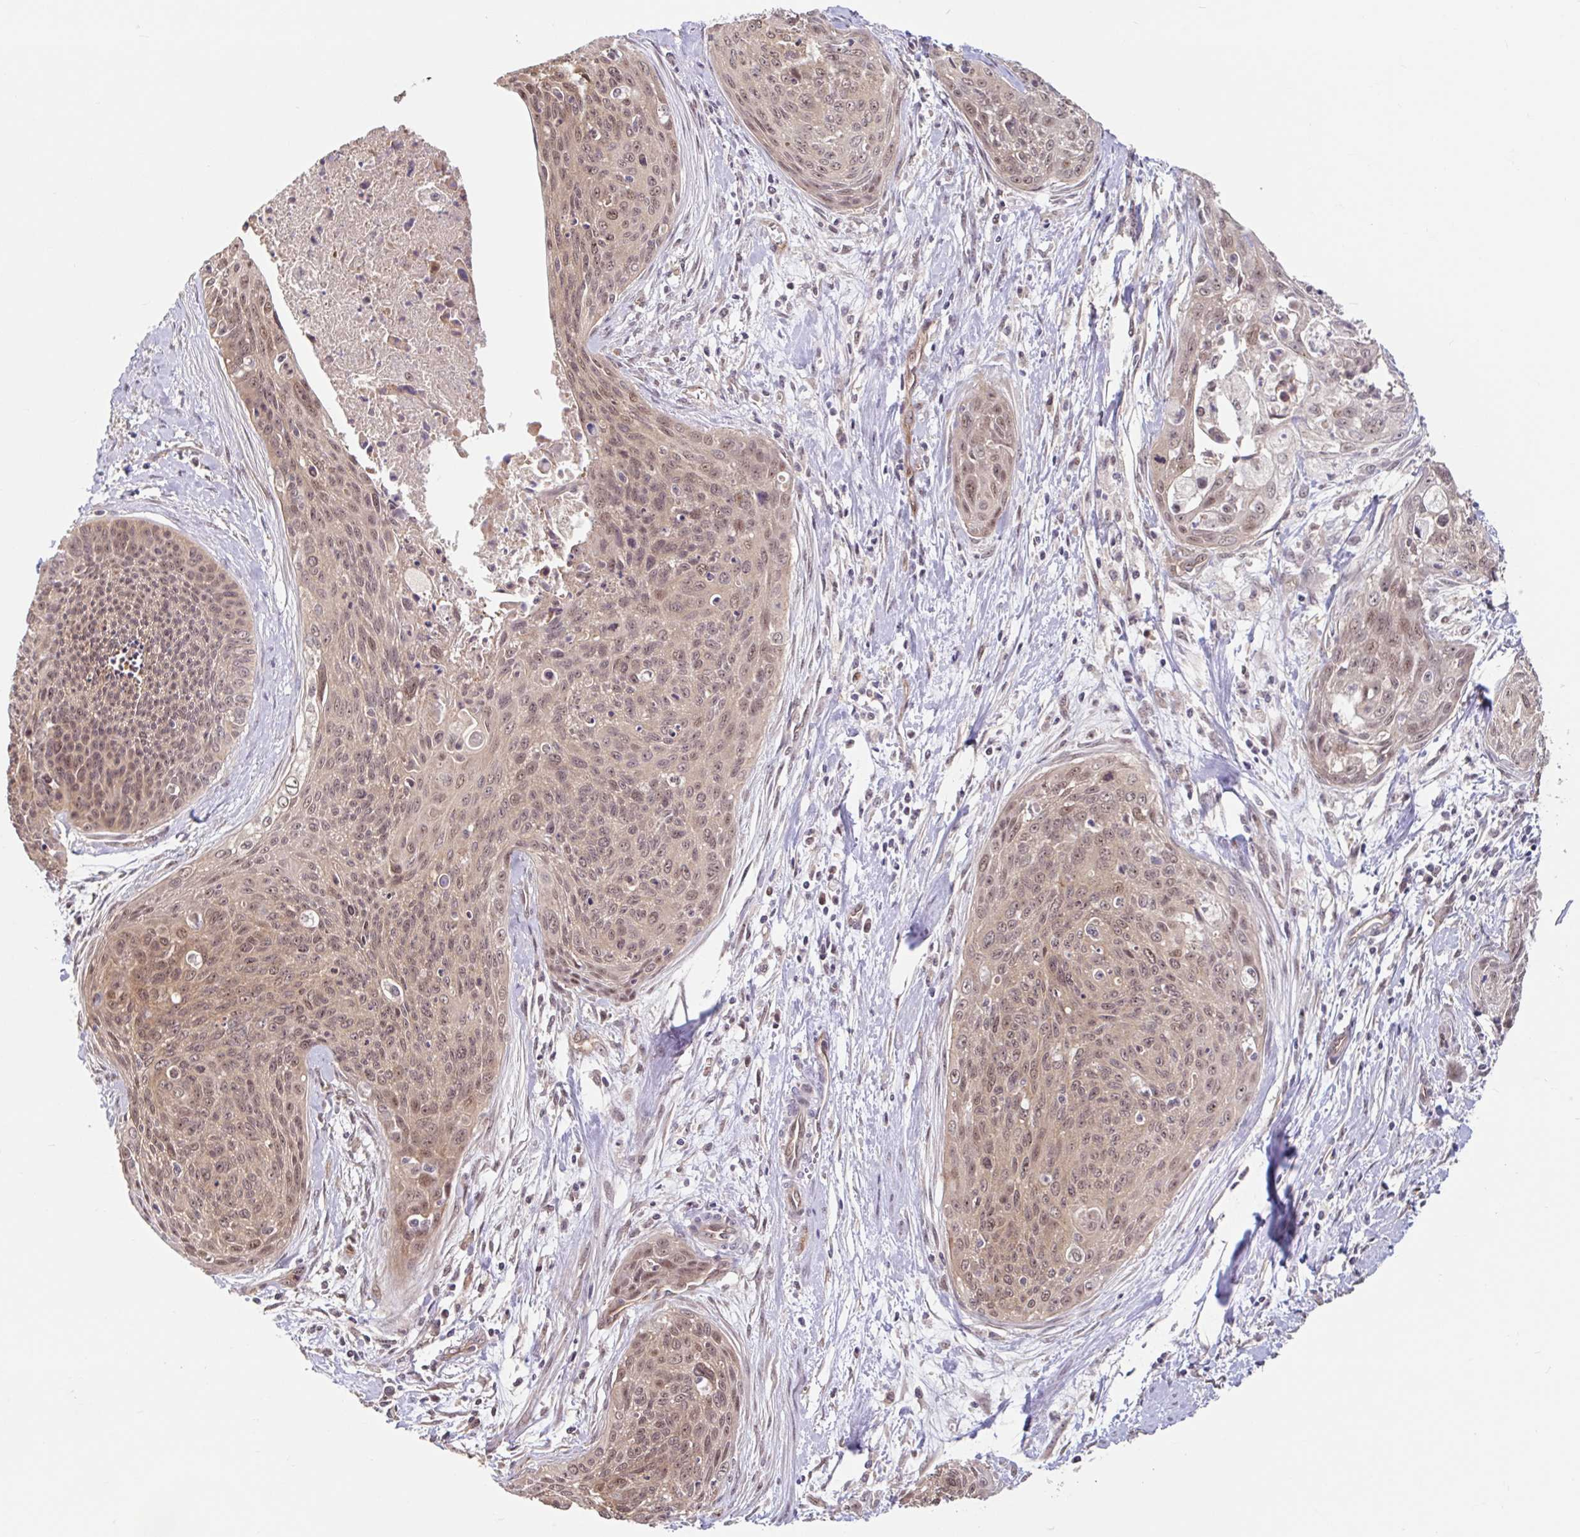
{"staining": {"intensity": "weak", "quantity": ">75%", "location": "nuclear"}, "tissue": "cervical cancer", "cell_type": "Tumor cells", "image_type": "cancer", "snomed": [{"axis": "morphology", "description": "Squamous cell carcinoma, NOS"}, {"axis": "topography", "description": "Cervix"}], "caption": "High-magnification brightfield microscopy of squamous cell carcinoma (cervical) stained with DAB (brown) and counterstained with hematoxylin (blue). tumor cells exhibit weak nuclear staining is appreciated in about>75% of cells.", "gene": "STYXL1", "patient": {"sex": "female", "age": 55}}